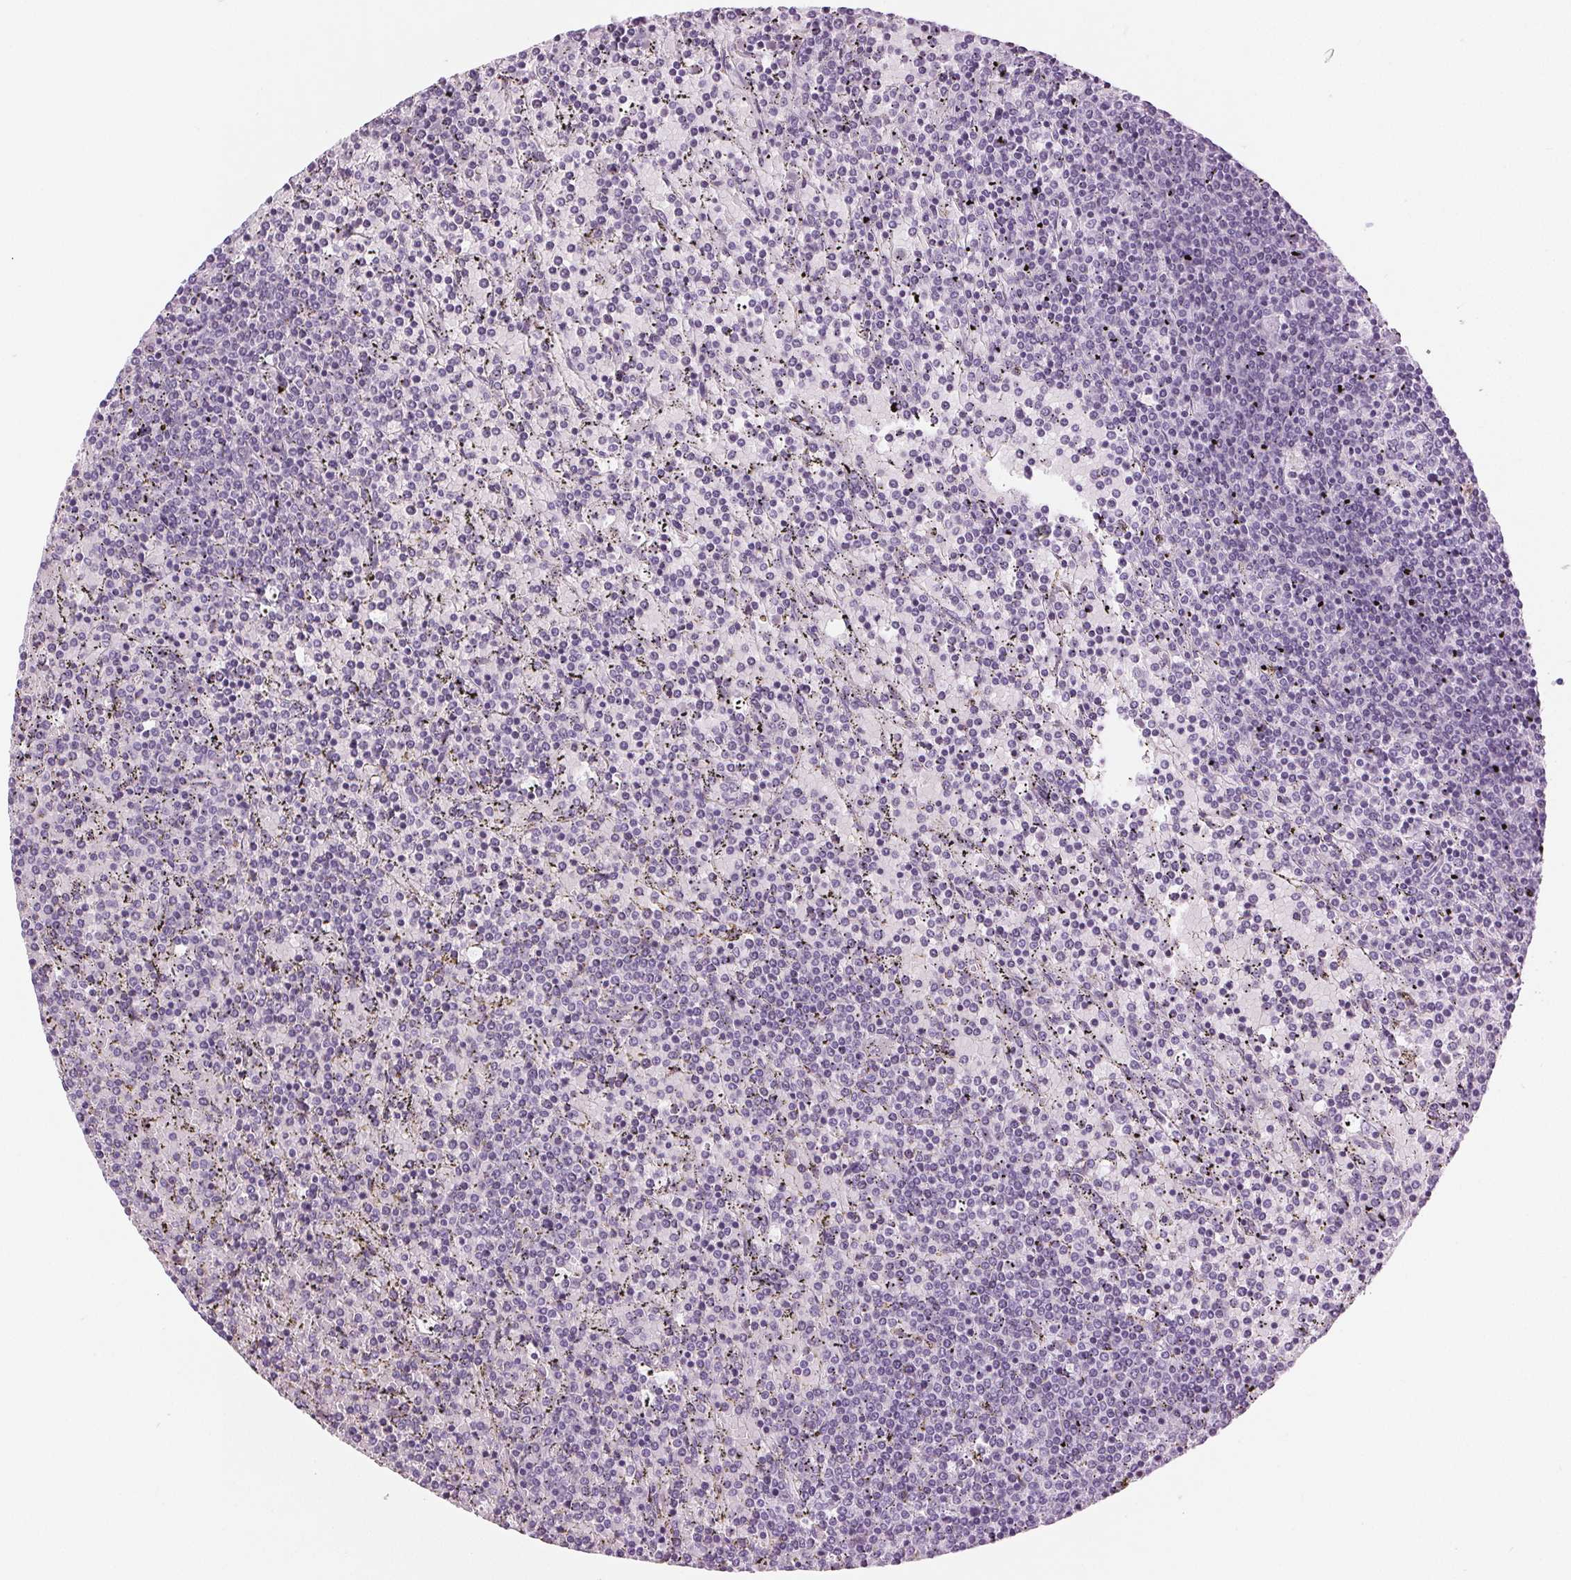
{"staining": {"intensity": "negative", "quantity": "none", "location": "none"}, "tissue": "lymphoma", "cell_type": "Tumor cells", "image_type": "cancer", "snomed": [{"axis": "morphology", "description": "Malignant lymphoma, non-Hodgkin's type, Low grade"}, {"axis": "topography", "description": "Spleen"}], "caption": "Human lymphoma stained for a protein using IHC shows no expression in tumor cells.", "gene": "MISP", "patient": {"sex": "female", "age": 77}}